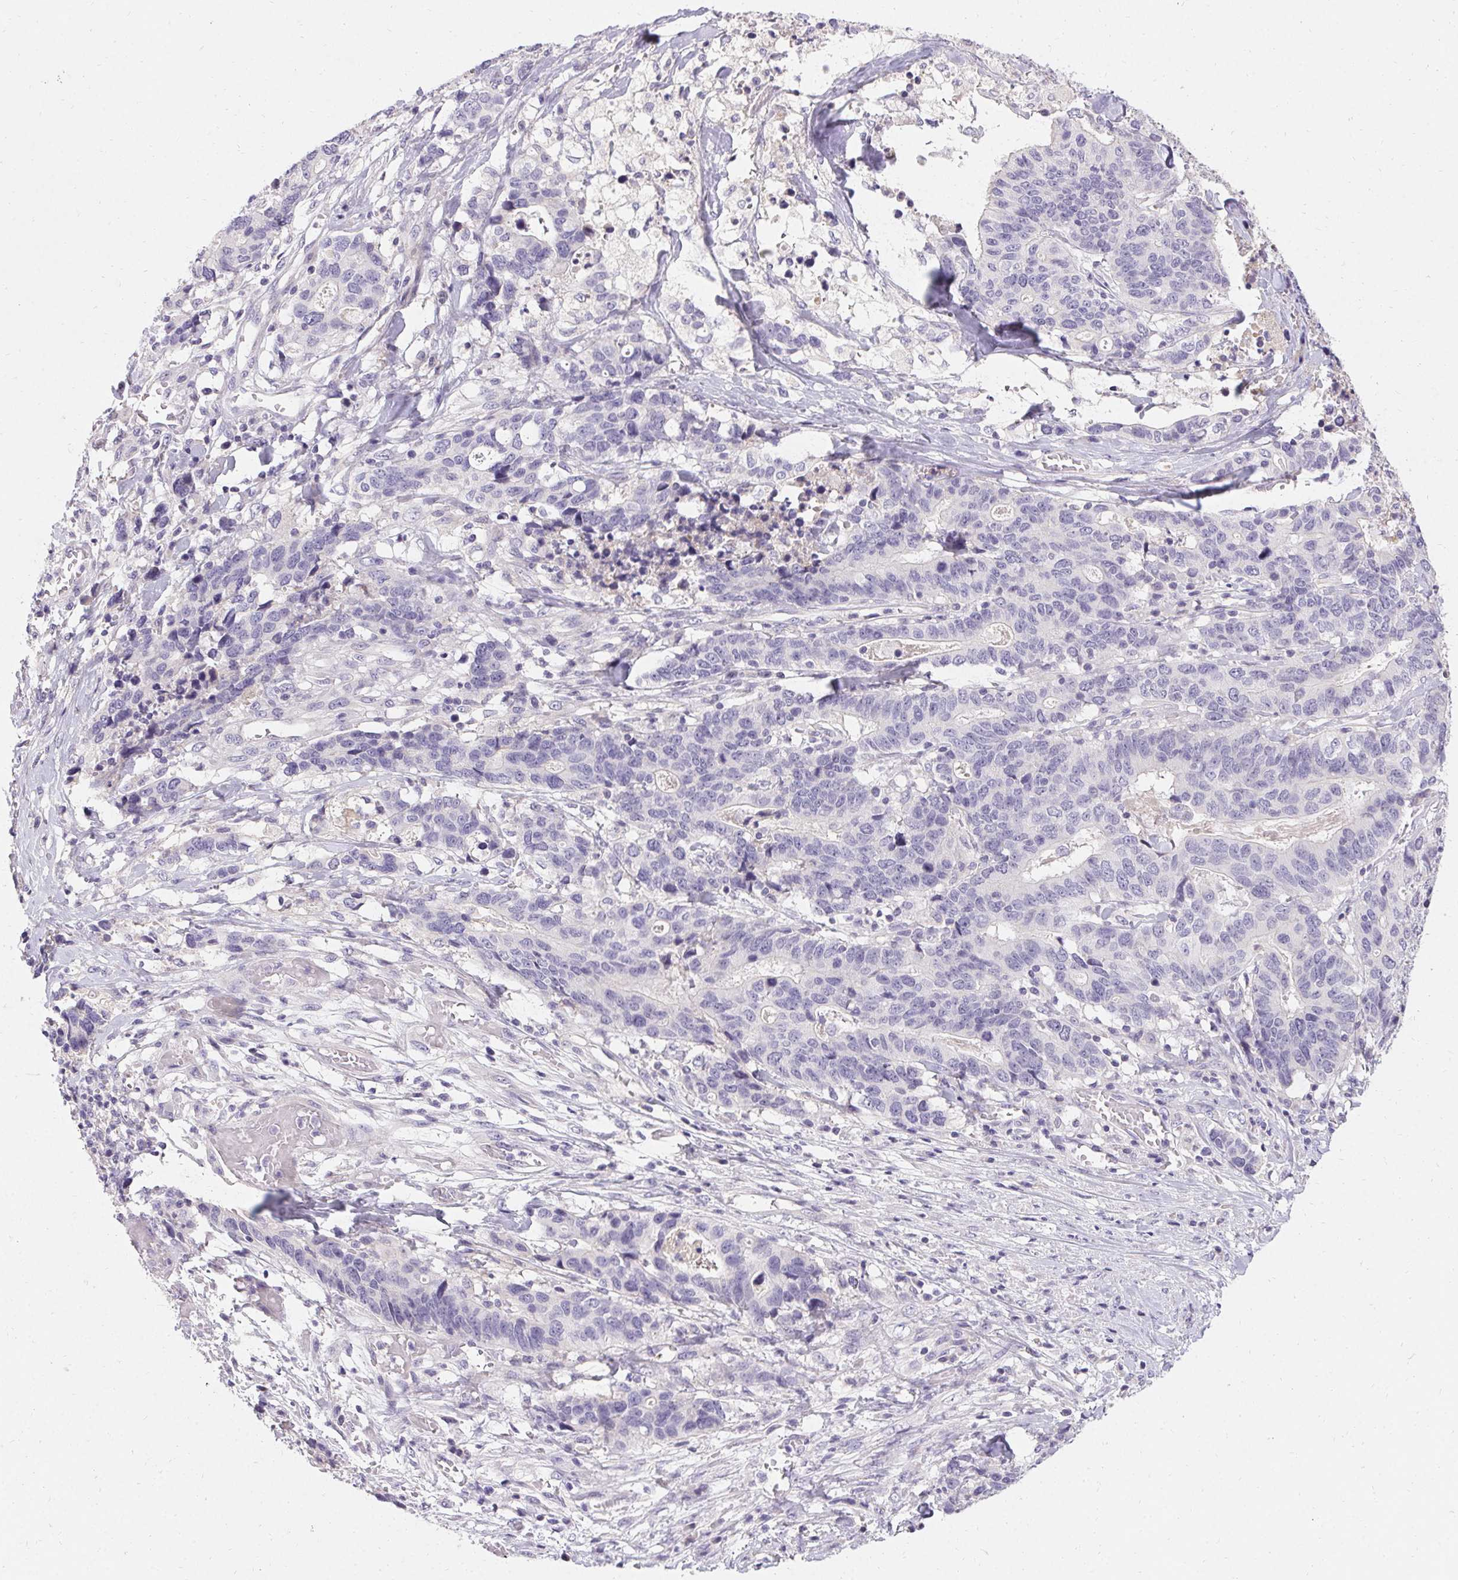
{"staining": {"intensity": "negative", "quantity": "none", "location": "none"}, "tissue": "stomach cancer", "cell_type": "Tumor cells", "image_type": "cancer", "snomed": [{"axis": "morphology", "description": "Adenocarcinoma, NOS"}, {"axis": "topography", "description": "Stomach, upper"}], "caption": "High magnification brightfield microscopy of stomach adenocarcinoma stained with DAB (3,3'-diaminobenzidine) (brown) and counterstained with hematoxylin (blue): tumor cells show no significant positivity.", "gene": "TRIP13", "patient": {"sex": "female", "age": 67}}